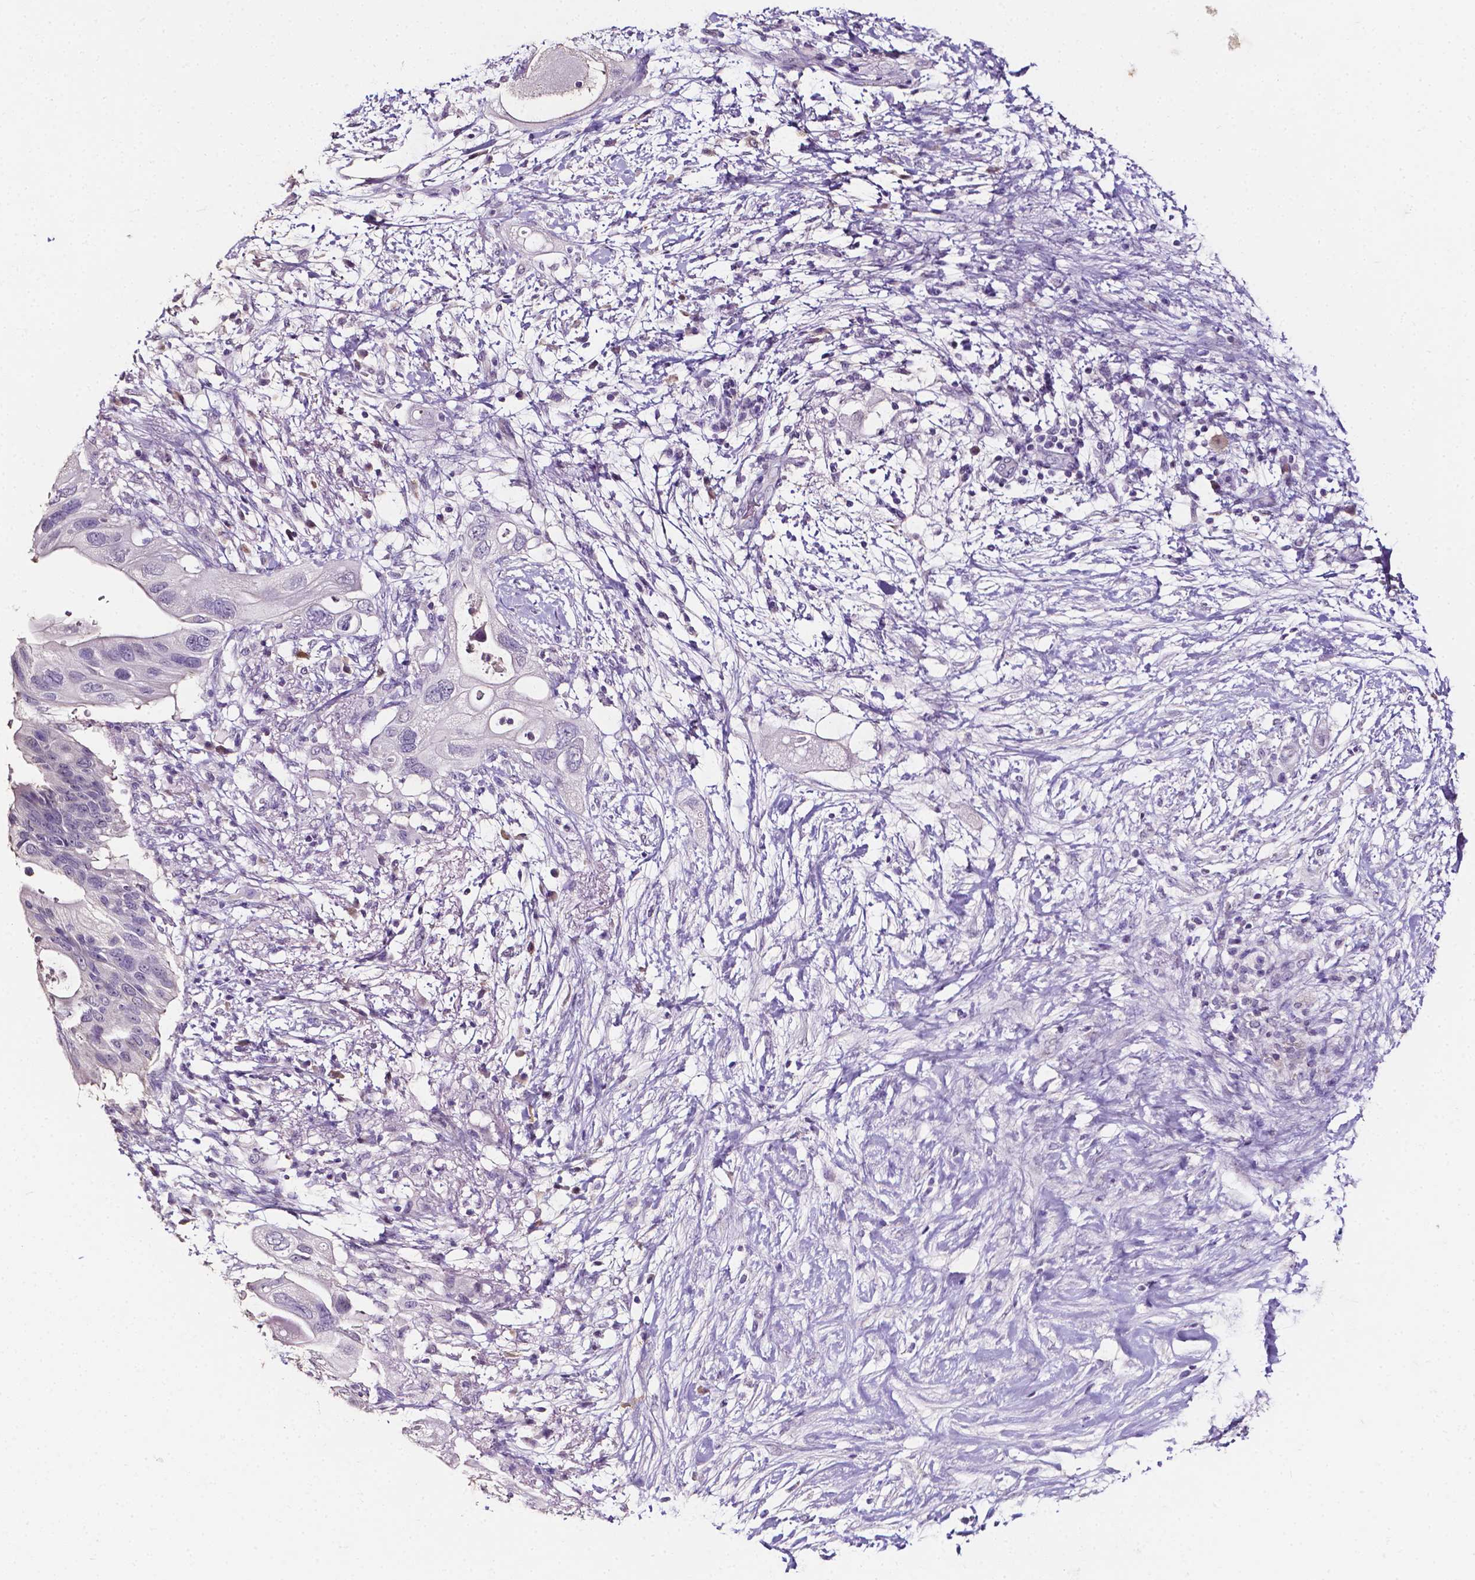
{"staining": {"intensity": "negative", "quantity": "none", "location": "none"}, "tissue": "pancreatic cancer", "cell_type": "Tumor cells", "image_type": "cancer", "snomed": [{"axis": "morphology", "description": "Adenocarcinoma, NOS"}, {"axis": "topography", "description": "Pancreas"}], "caption": "Immunohistochemistry (IHC) micrograph of neoplastic tissue: human pancreatic adenocarcinoma stained with DAB demonstrates no significant protein staining in tumor cells.", "gene": "PSAT1", "patient": {"sex": "female", "age": 72}}